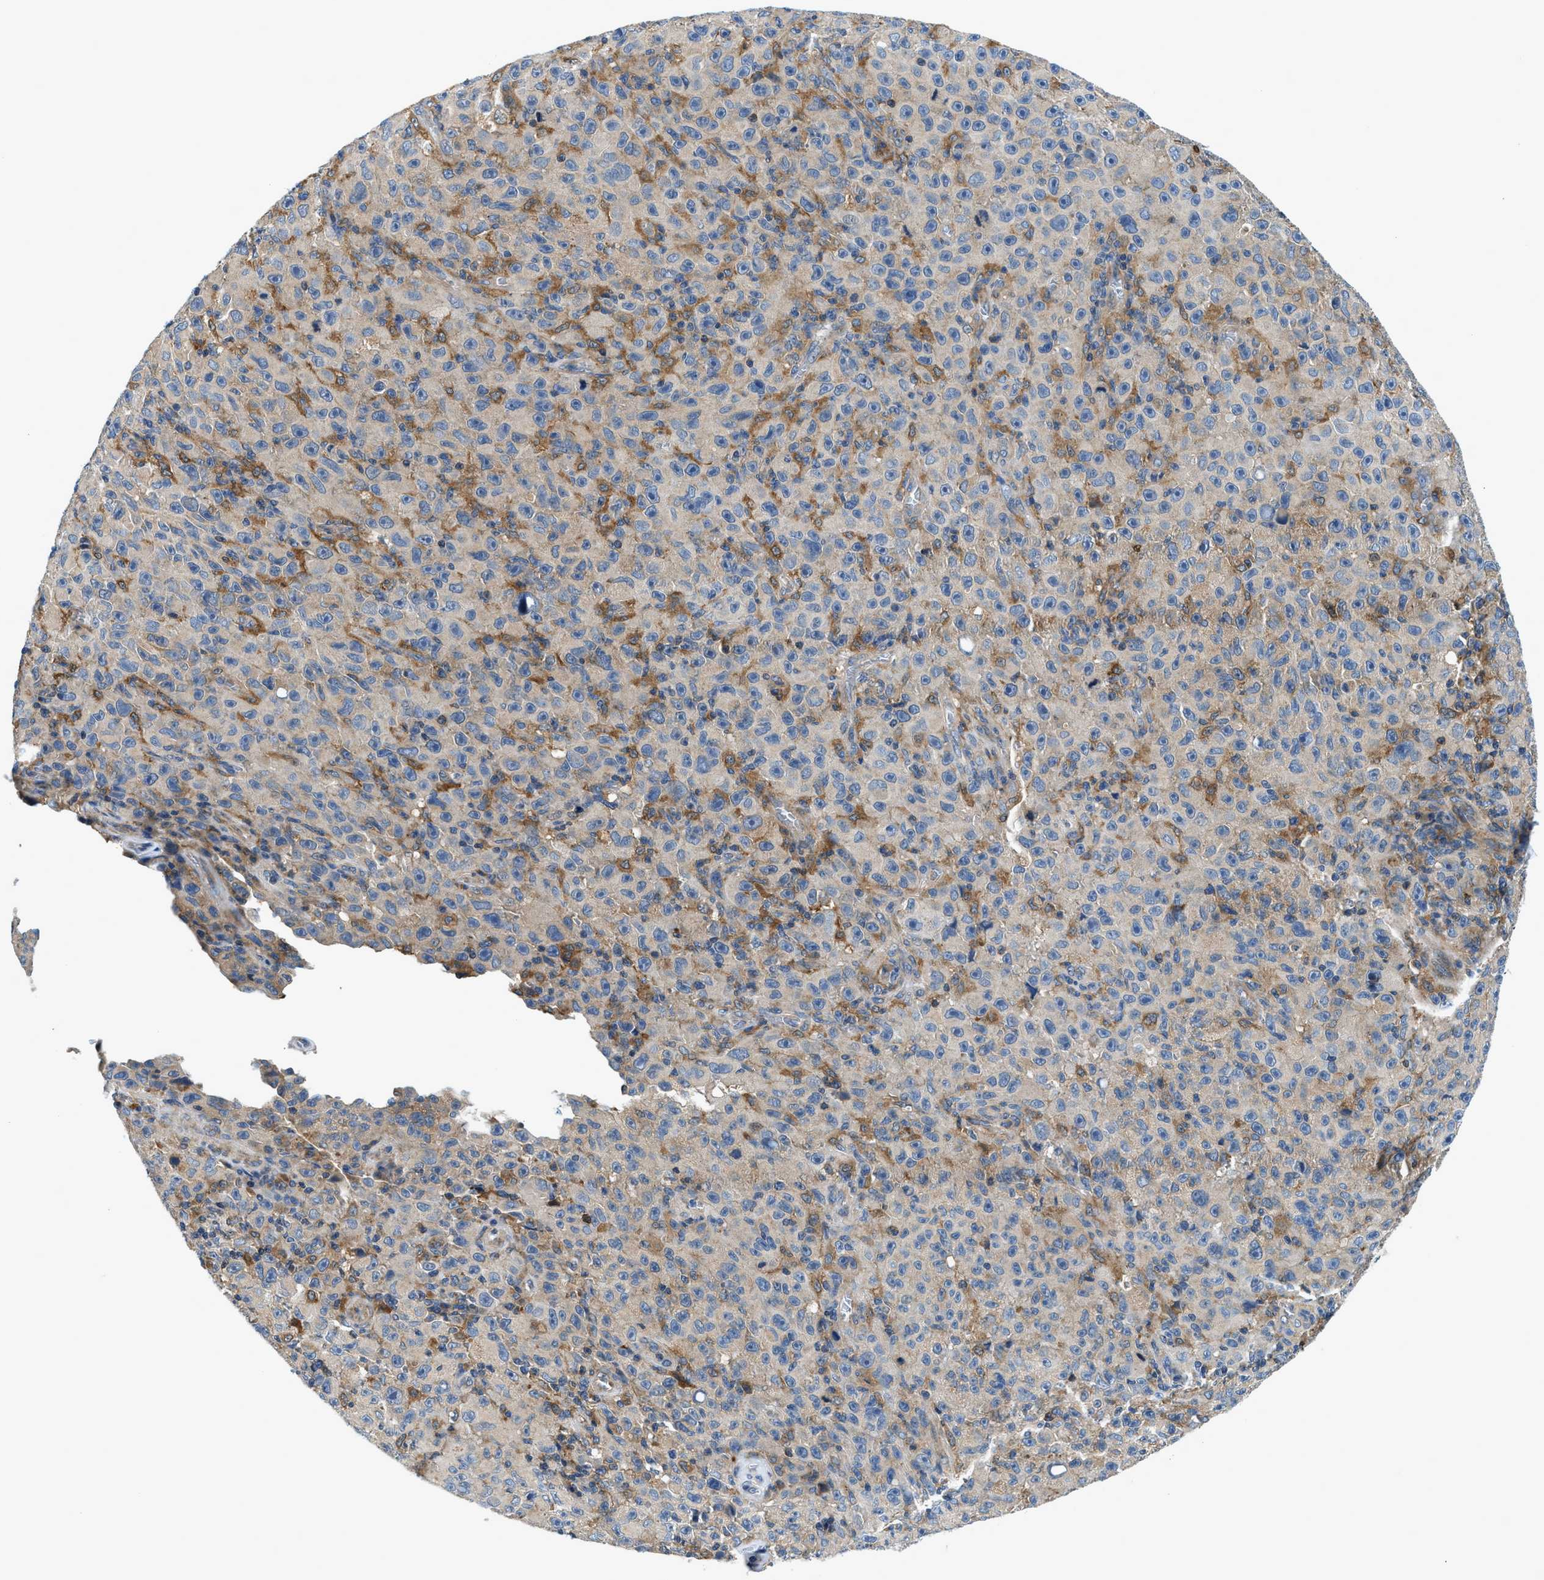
{"staining": {"intensity": "weak", "quantity": "25%-75%", "location": "cytoplasmic/membranous"}, "tissue": "melanoma", "cell_type": "Tumor cells", "image_type": "cancer", "snomed": [{"axis": "morphology", "description": "Malignant melanoma, NOS"}, {"axis": "topography", "description": "Skin"}], "caption": "Immunohistochemistry (IHC) (DAB) staining of human malignant melanoma demonstrates weak cytoplasmic/membranous protein expression in approximately 25%-75% of tumor cells.", "gene": "LPIN2", "patient": {"sex": "female", "age": 82}}